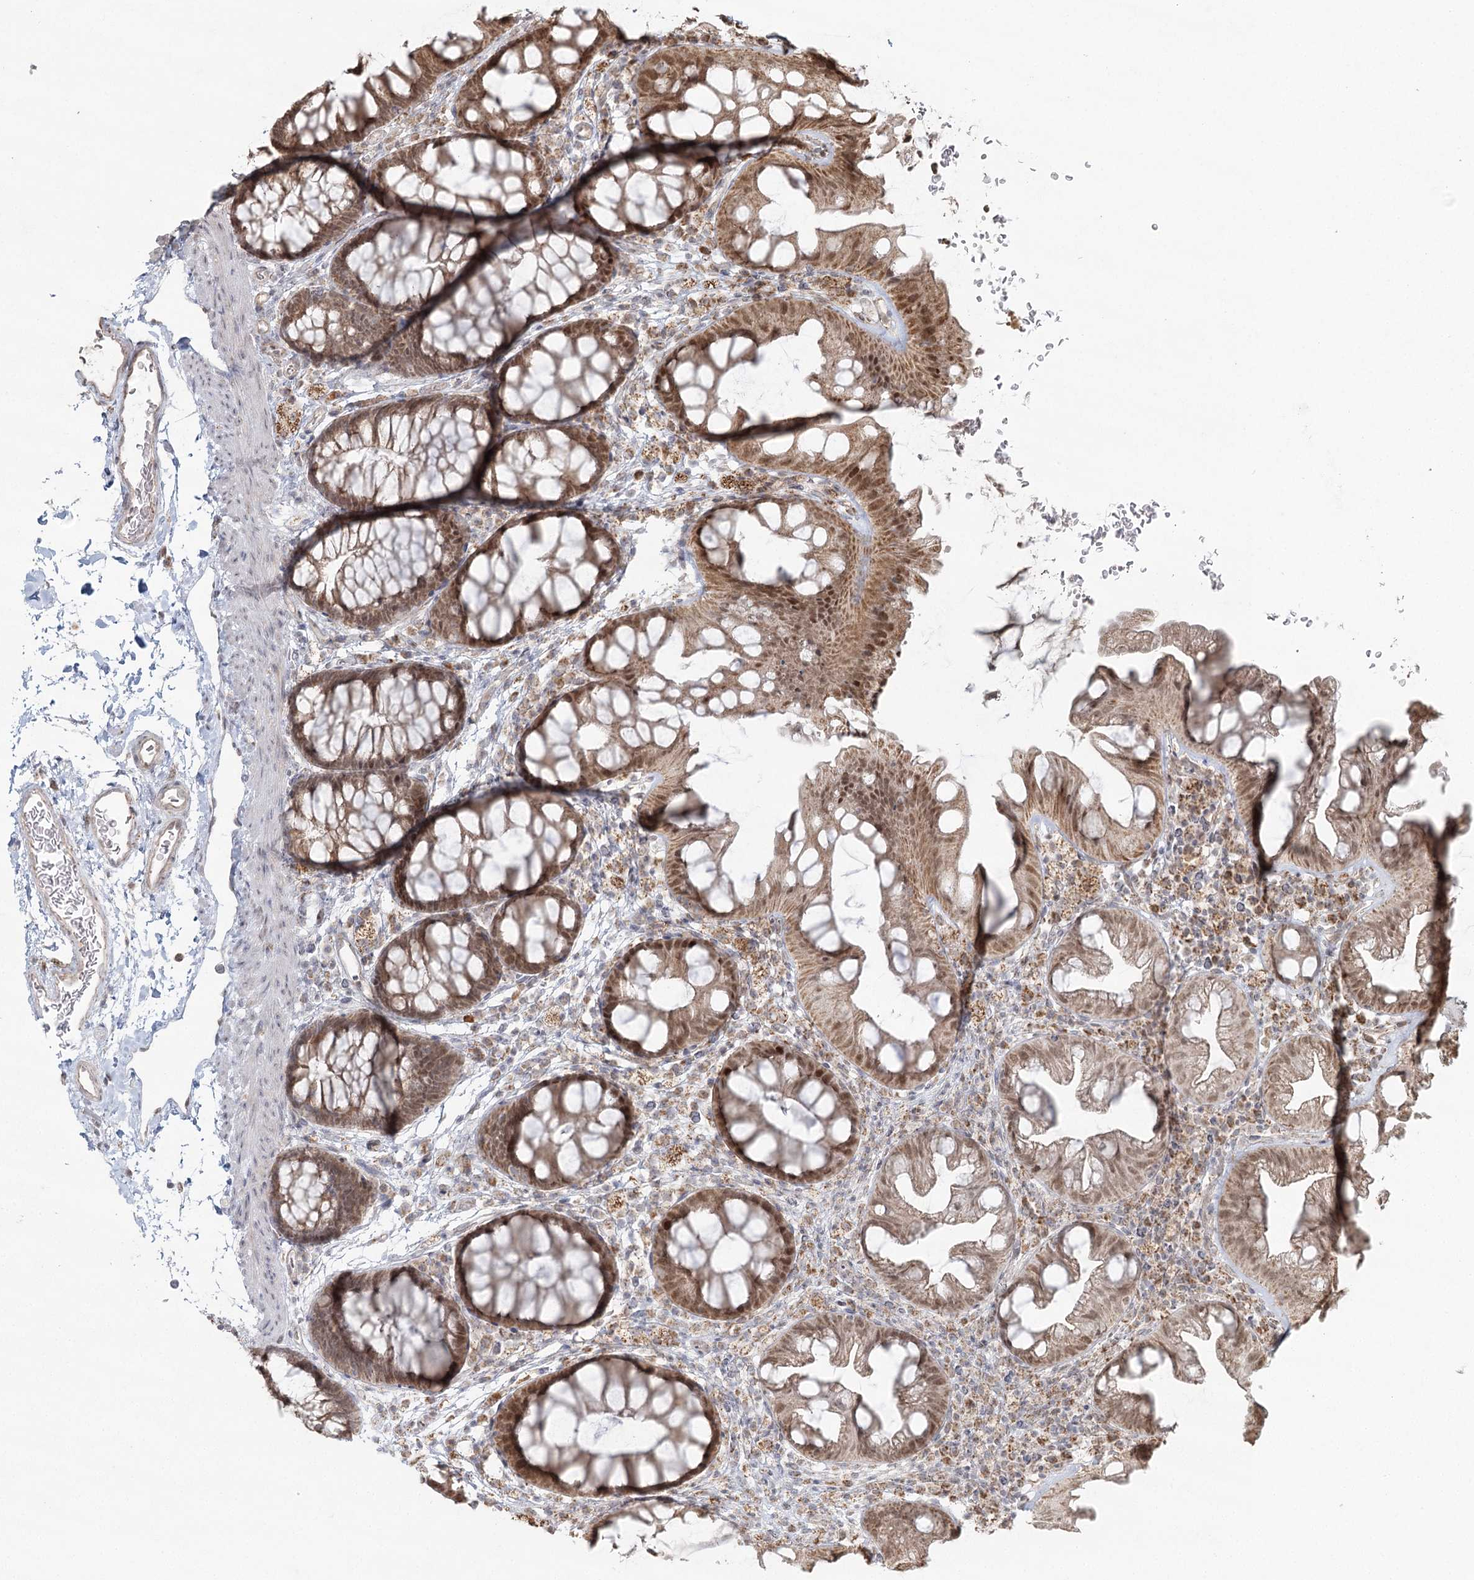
{"staining": {"intensity": "negative", "quantity": "none", "location": "none"}, "tissue": "colon", "cell_type": "Endothelial cells", "image_type": "normal", "snomed": [{"axis": "morphology", "description": "Normal tissue, NOS"}, {"axis": "topography", "description": "Colon"}], "caption": "Immunohistochemical staining of normal colon exhibits no significant staining in endothelial cells. Brightfield microscopy of immunohistochemistry (IHC) stained with DAB (3,3'-diaminobenzidine) (brown) and hematoxylin (blue), captured at high magnification.", "gene": "LACTB", "patient": {"sex": "female", "age": 62}}